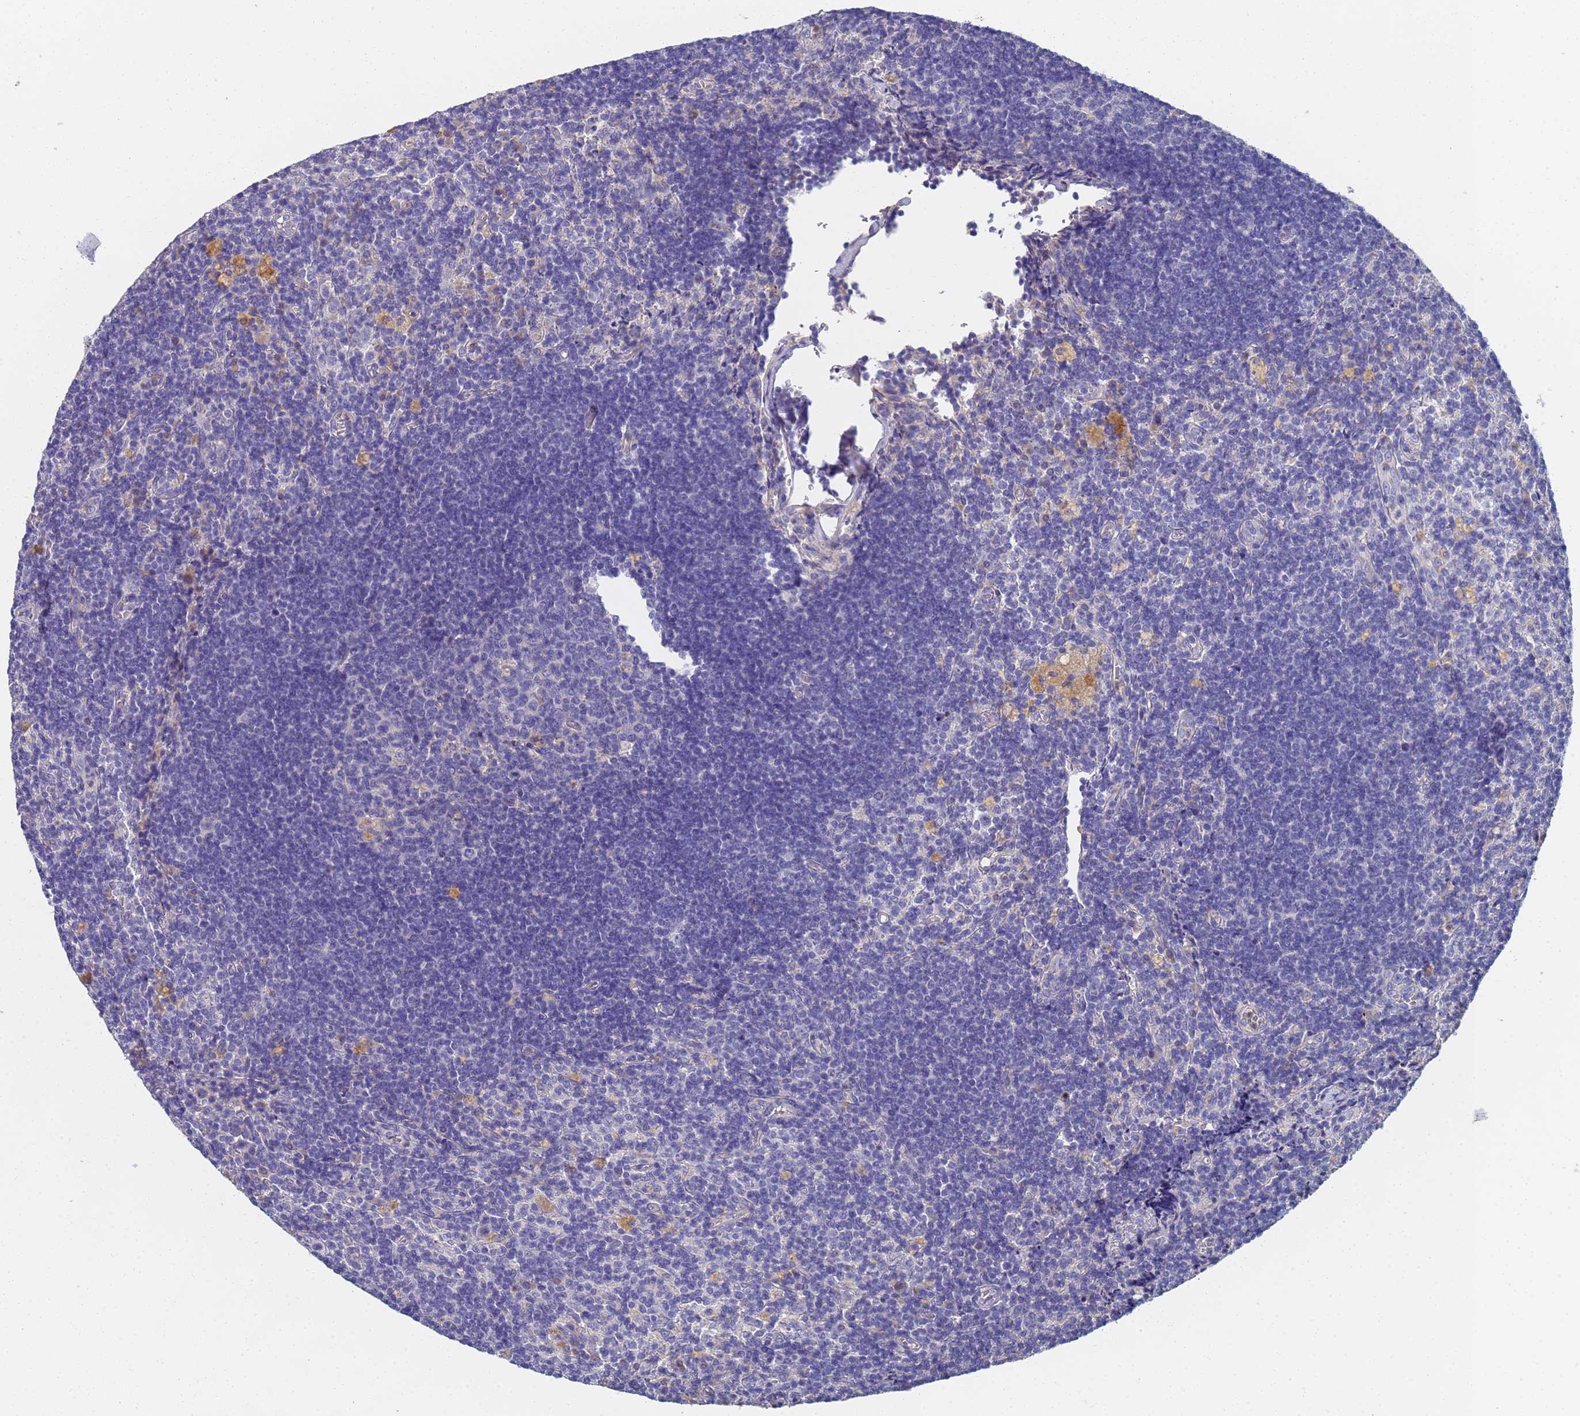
{"staining": {"intensity": "negative", "quantity": "none", "location": "none"}, "tissue": "lymph node", "cell_type": "Germinal center cells", "image_type": "normal", "snomed": [{"axis": "morphology", "description": "Normal tissue, NOS"}, {"axis": "topography", "description": "Lymph node"}], "caption": "High power microscopy image of an immunohistochemistry (IHC) histopathology image of normal lymph node, revealing no significant expression in germinal center cells. Nuclei are stained in blue.", "gene": "LBX2", "patient": {"sex": "male", "age": 69}}